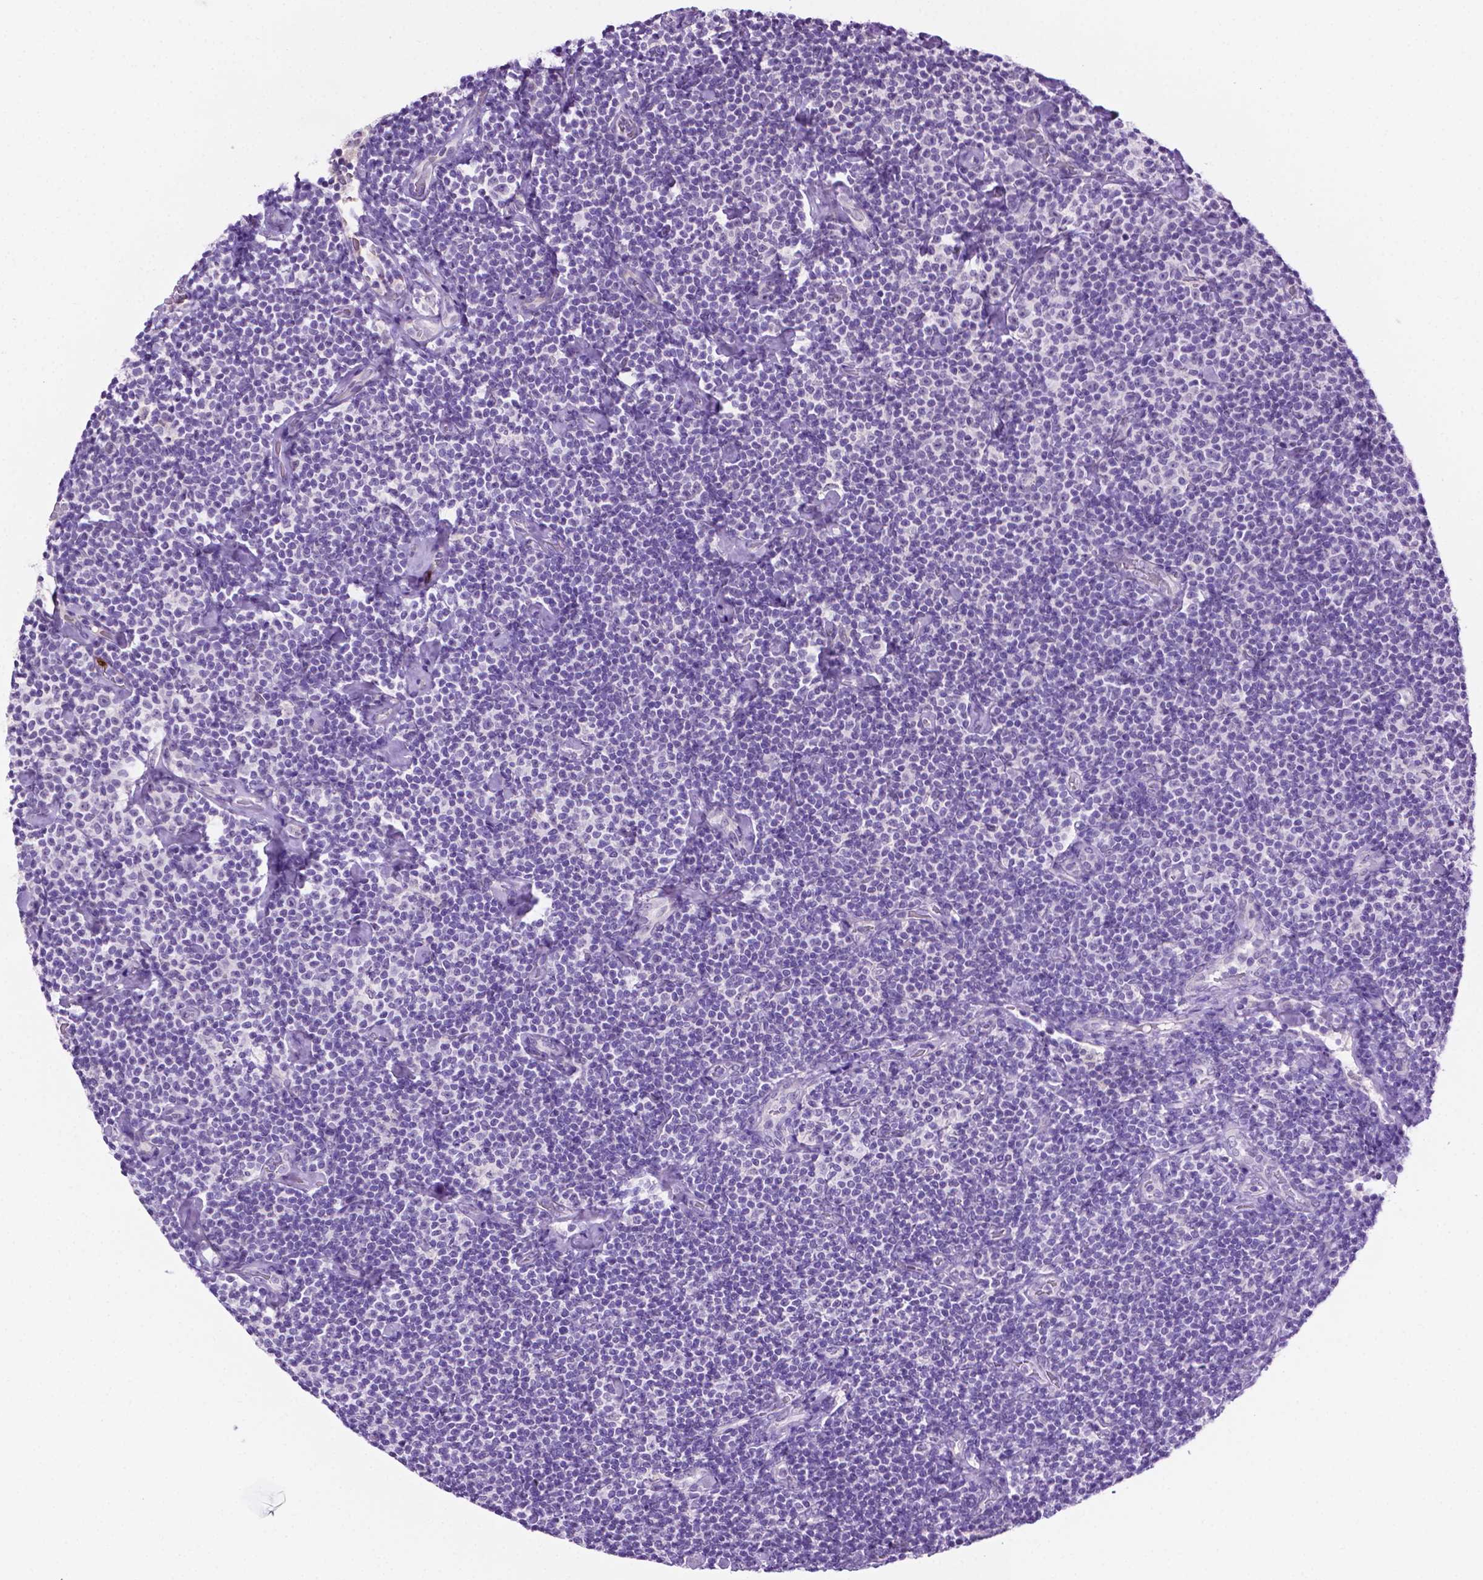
{"staining": {"intensity": "negative", "quantity": "none", "location": "none"}, "tissue": "lymphoma", "cell_type": "Tumor cells", "image_type": "cancer", "snomed": [{"axis": "morphology", "description": "Malignant lymphoma, non-Hodgkin's type, Low grade"}, {"axis": "topography", "description": "Lymph node"}], "caption": "This is an immunohistochemistry micrograph of malignant lymphoma, non-Hodgkin's type (low-grade). There is no staining in tumor cells.", "gene": "MMP27", "patient": {"sex": "male", "age": 81}}